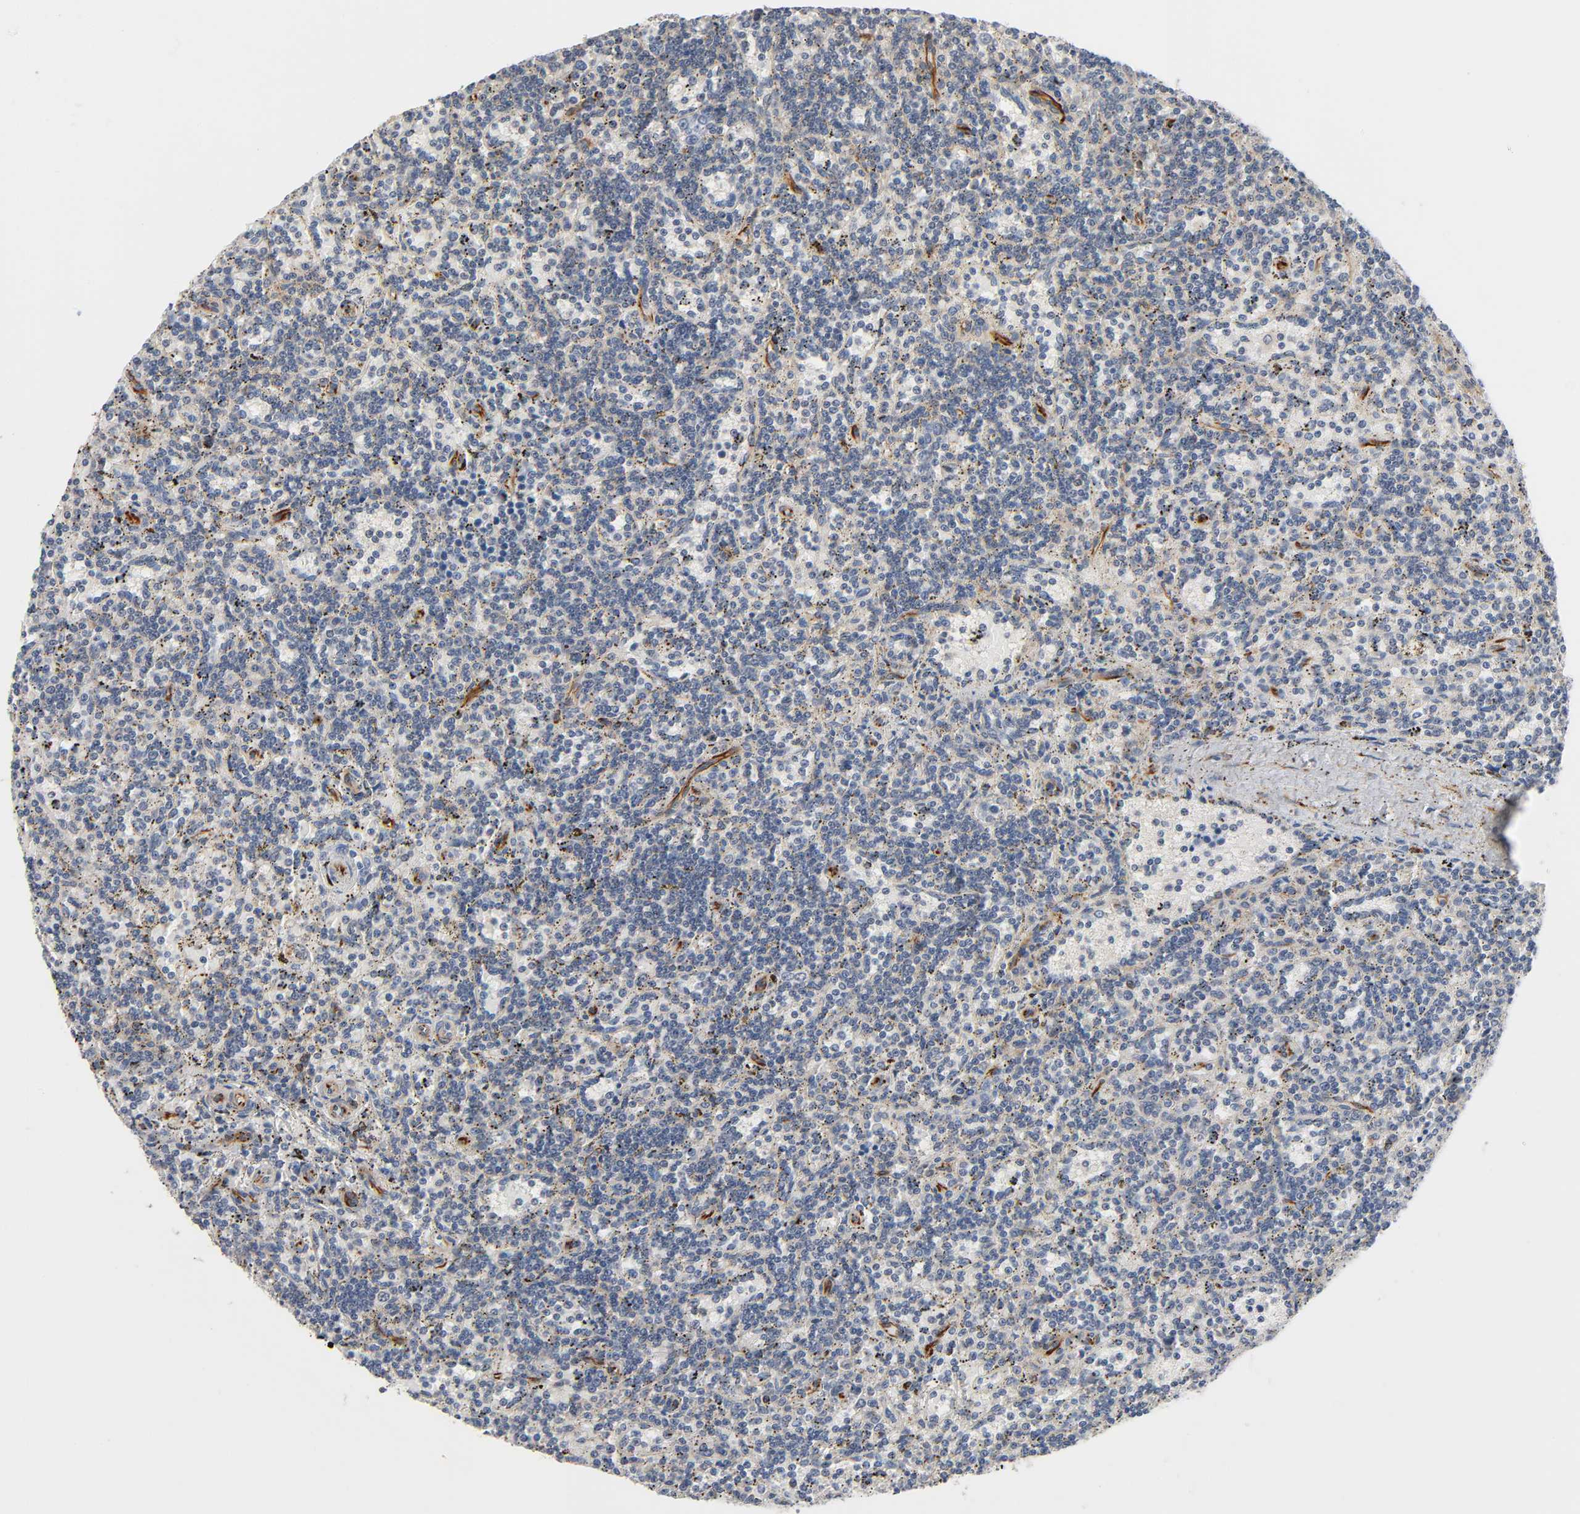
{"staining": {"intensity": "weak", "quantity": "25%-75%", "location": "cytoplasmic/membranous"}, "tissue": "lymphoma", "cell_type": "Tumor cells", "image_type": "cancer", "snomed": [{"axis": "morphology", "description": "Malignant lymphoma, non-Hodgkin's type, Low grade"}, {"axis": "topography", "description": "Spleen"}], "caption": "This is a photomicrograph of IHC staining of malignant lymphoma, non-Hodgkin's type (low-grade), which shows weak expression in the cytoplasmic/membranous of tumor cells.", "gene": "REEP6", "patient": {"sex": "male", "age": 73}}